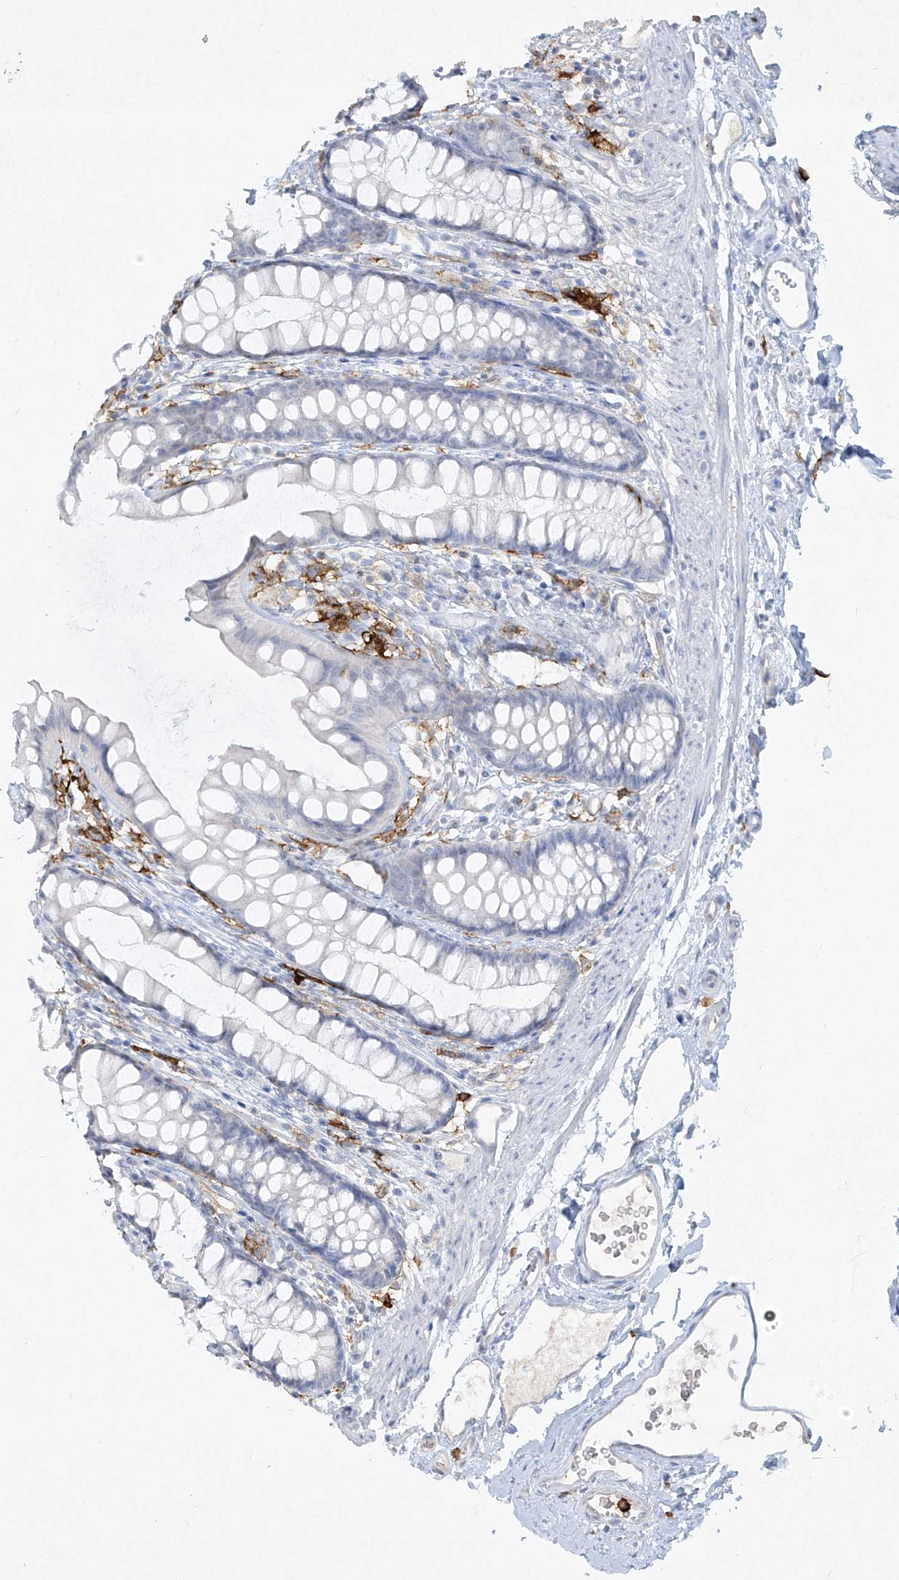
{"staining": {"intensity": "negative", "quantity": "none", "location": "none"}, "tissue": "rectum", "cell_type": "Glandular cells", "image_type": "normal", "snomed": [{"axis": "morphology", "description": "Normal tissue, NOS"}, {"axis": "topography", "description": "Rectum"}], "caption": "IHC histopathology image of benign rectum: human rectum stained with DAB (3,3'-diaminobenzidine) exhibits no significant protein positivity in glandular cells. Brightfield microscopy of immunohistochemistry (IHC) stained with DAB (3,3'-diaminobenzidine) (brown) and hematoxylin (blue), captured at high magnification.", "gene": "FCGR3A", "patient": {"sex": "female", "age": 65}}